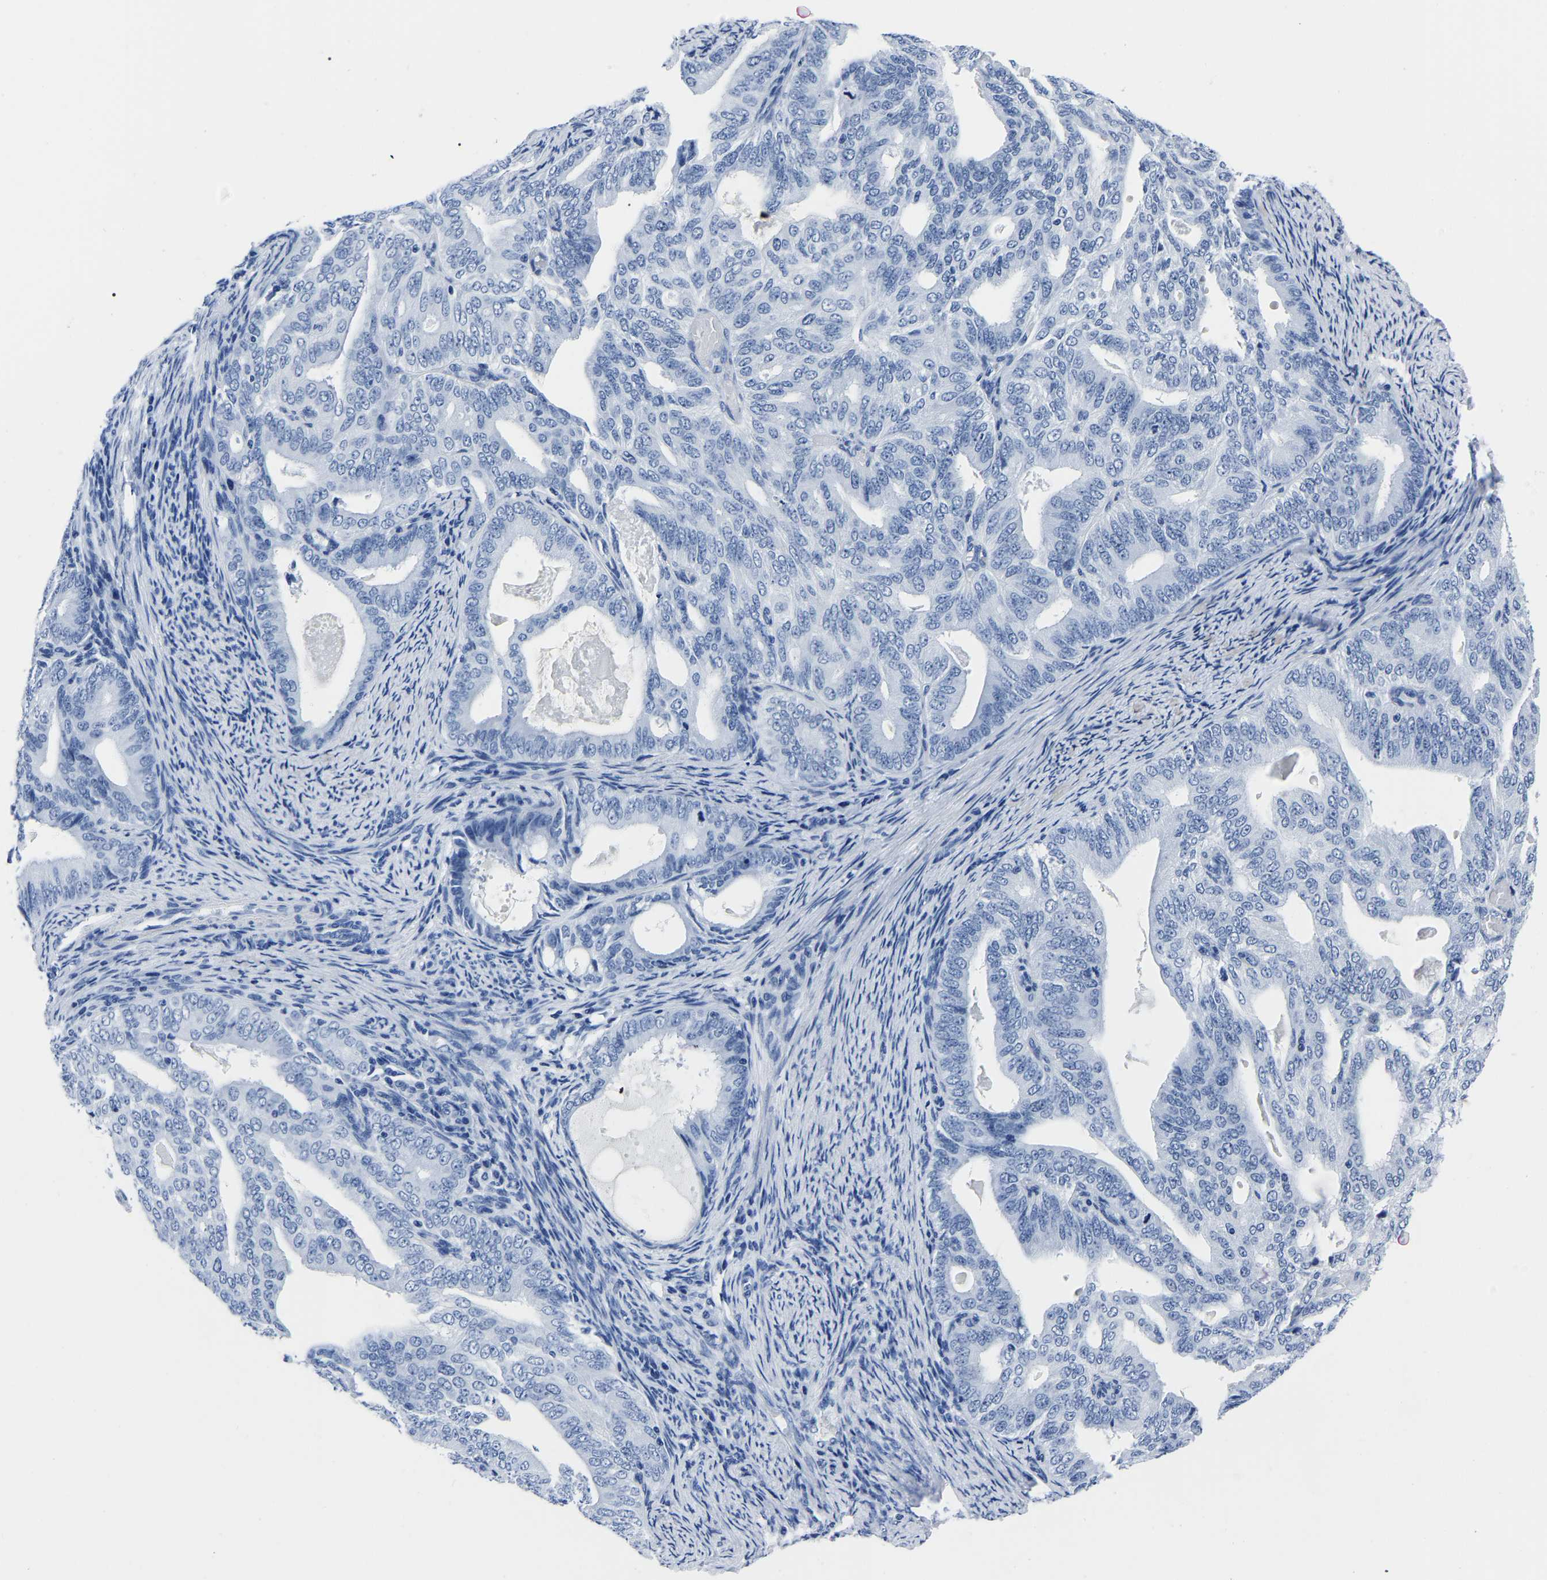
{"staining": {"intensity": "negative", "quantity": "none", "location": "none"}, "tissue": "endometrial cancer", "cell_type": "Tumor cells", "image_type": "cancer", "snomed": [{"axis": "morphology", "description": "Adenocarcinoma, NOS"}, {"axis": "topography", "description": "Endometrium"}], "caption": "Human endometrial cancer (adenocarcinoma) stained for a protein using immunohistochemistry (IHC) exhibits no positivity in tumor cells.", "gene": "IMPG2", "patient": {"sex": "female", "age": 58}}